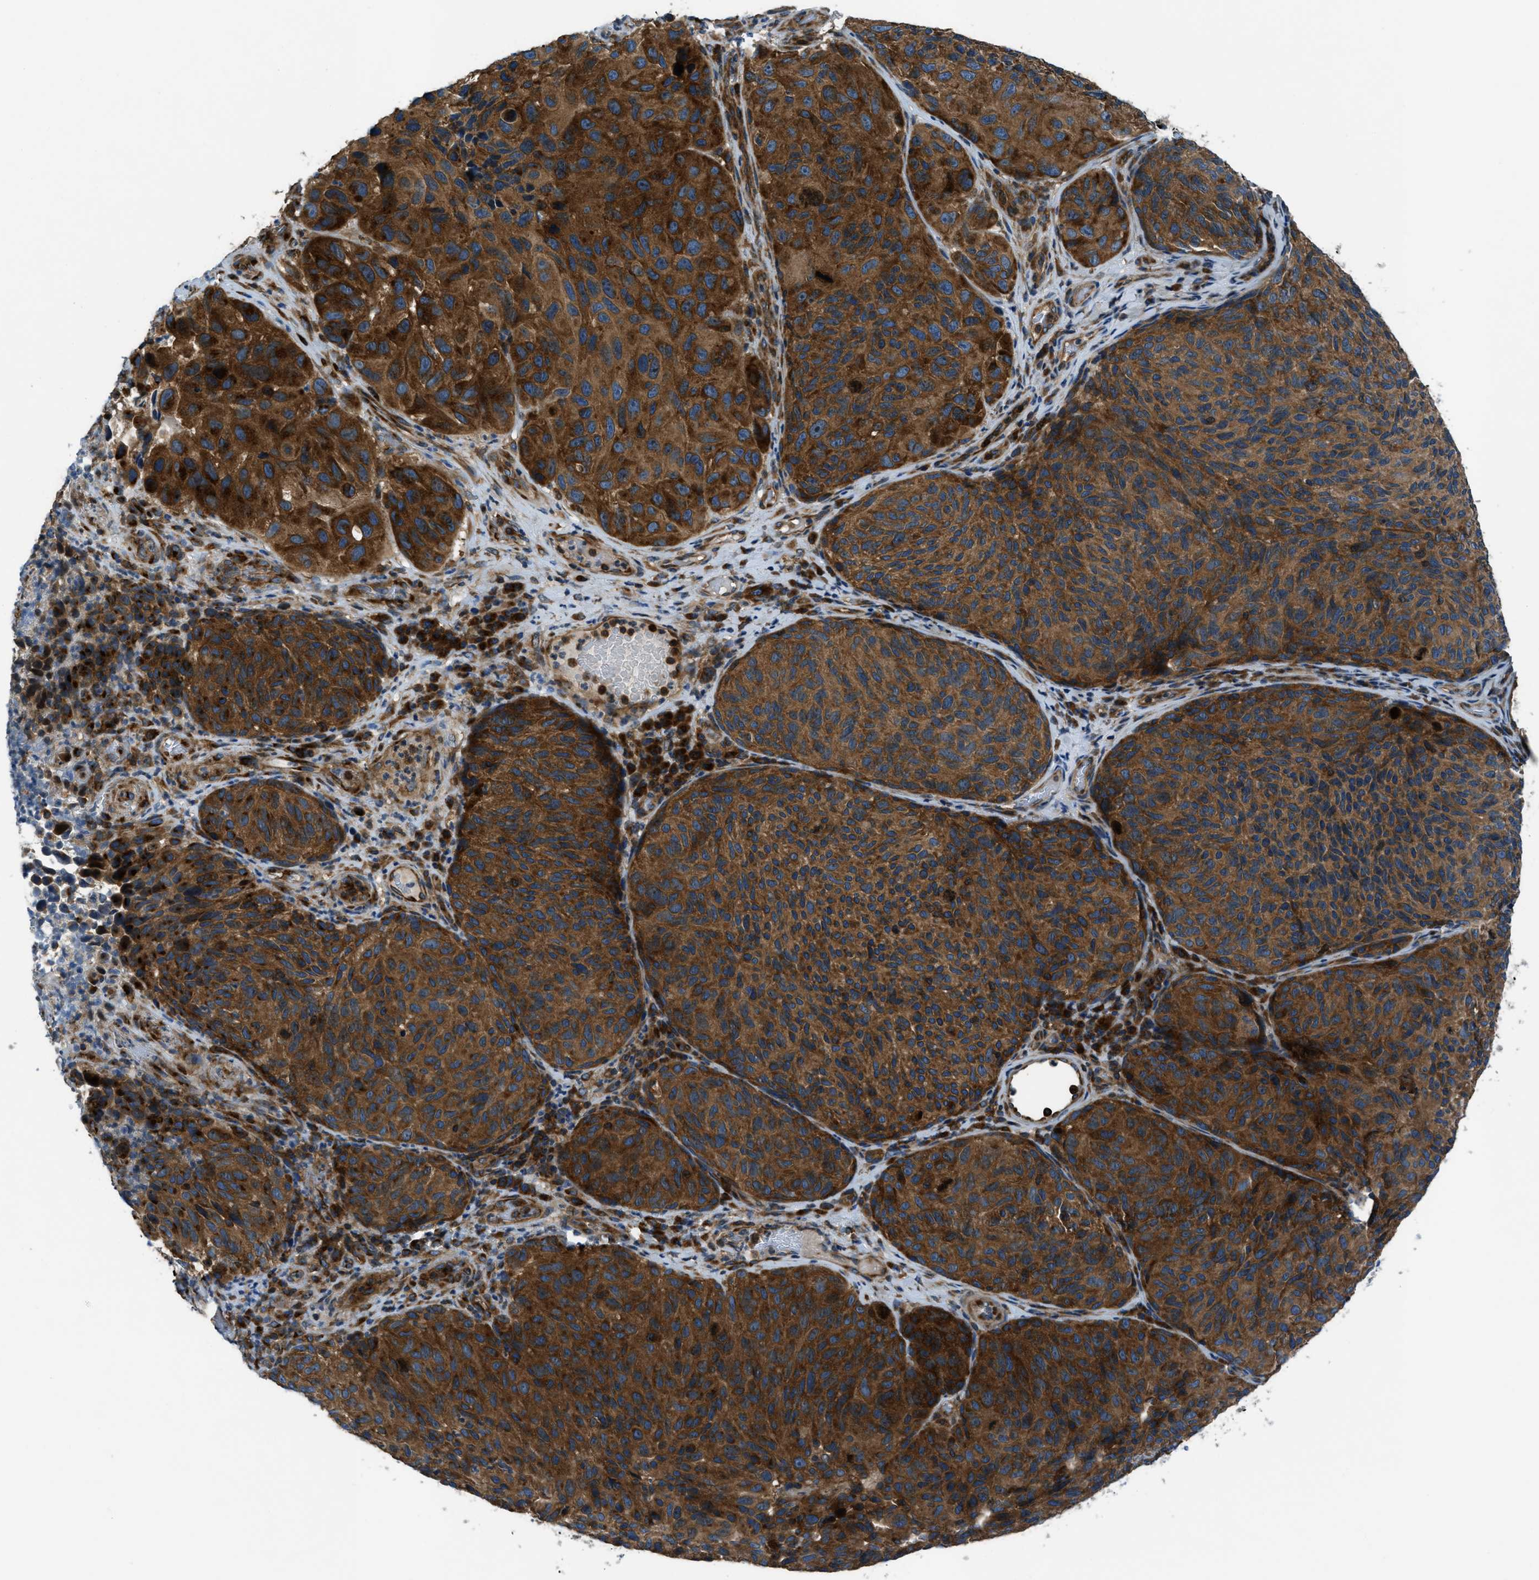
{"staining": {"intensity": "strong", "quantity": ">75%", "location": "cytoplasmic/membranous"}, "tissue": "melanoma", "cell_type": "Tumor cells", "image_type": "cancer", "snomed": [{"axis": "morphology", "description": "Malignant melanoma, NOS"}, {"axis": "topography", "description": "Skin"}], "caption": "Tumor cells display high levels of strong cytoplasmic/membranous positivity in approximately >75% of cells in human melanoma.", "gene": "ARFGAP2", "patient": {"sex": "female", "age": 73}}